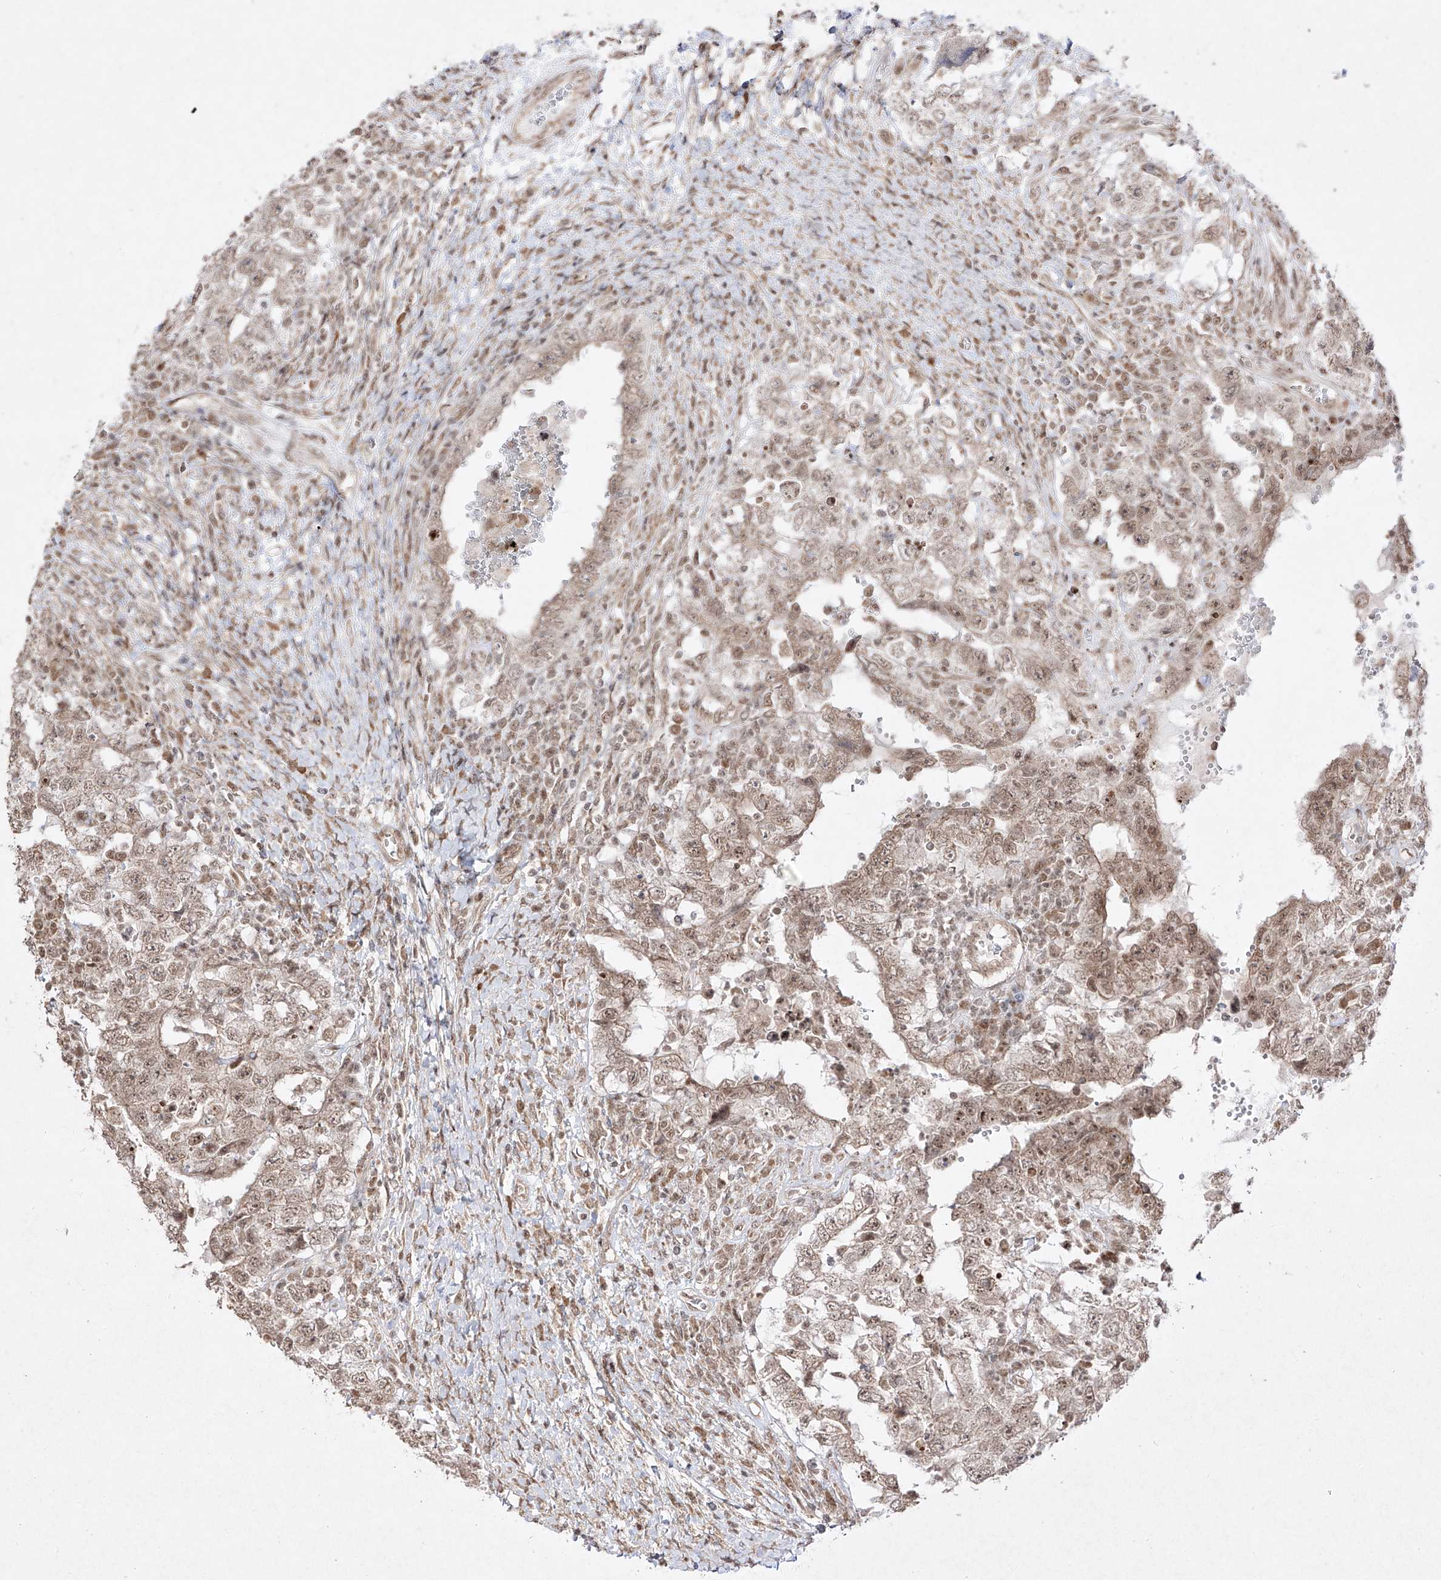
{"staining": {"intensity": "moderate", "quantity": ">75%", "location": "nuclear"}, "tissue": "testis cancer", "cell_type": "Tumor cells", "image_type": "cancer", "snomed": [{"axis": "morphology", "description": "Carcinoma, Embryonal, NOS"}, {"axis": "topography", "description": "Testis"}], "caption": "A brown stain highlights moderate nuclear positivity of a protein in human testis cancer (embryonal carcinoma) tumor cells.", "gene": "SNRNP27", "patient": {"sex": "male", "age": 26}}